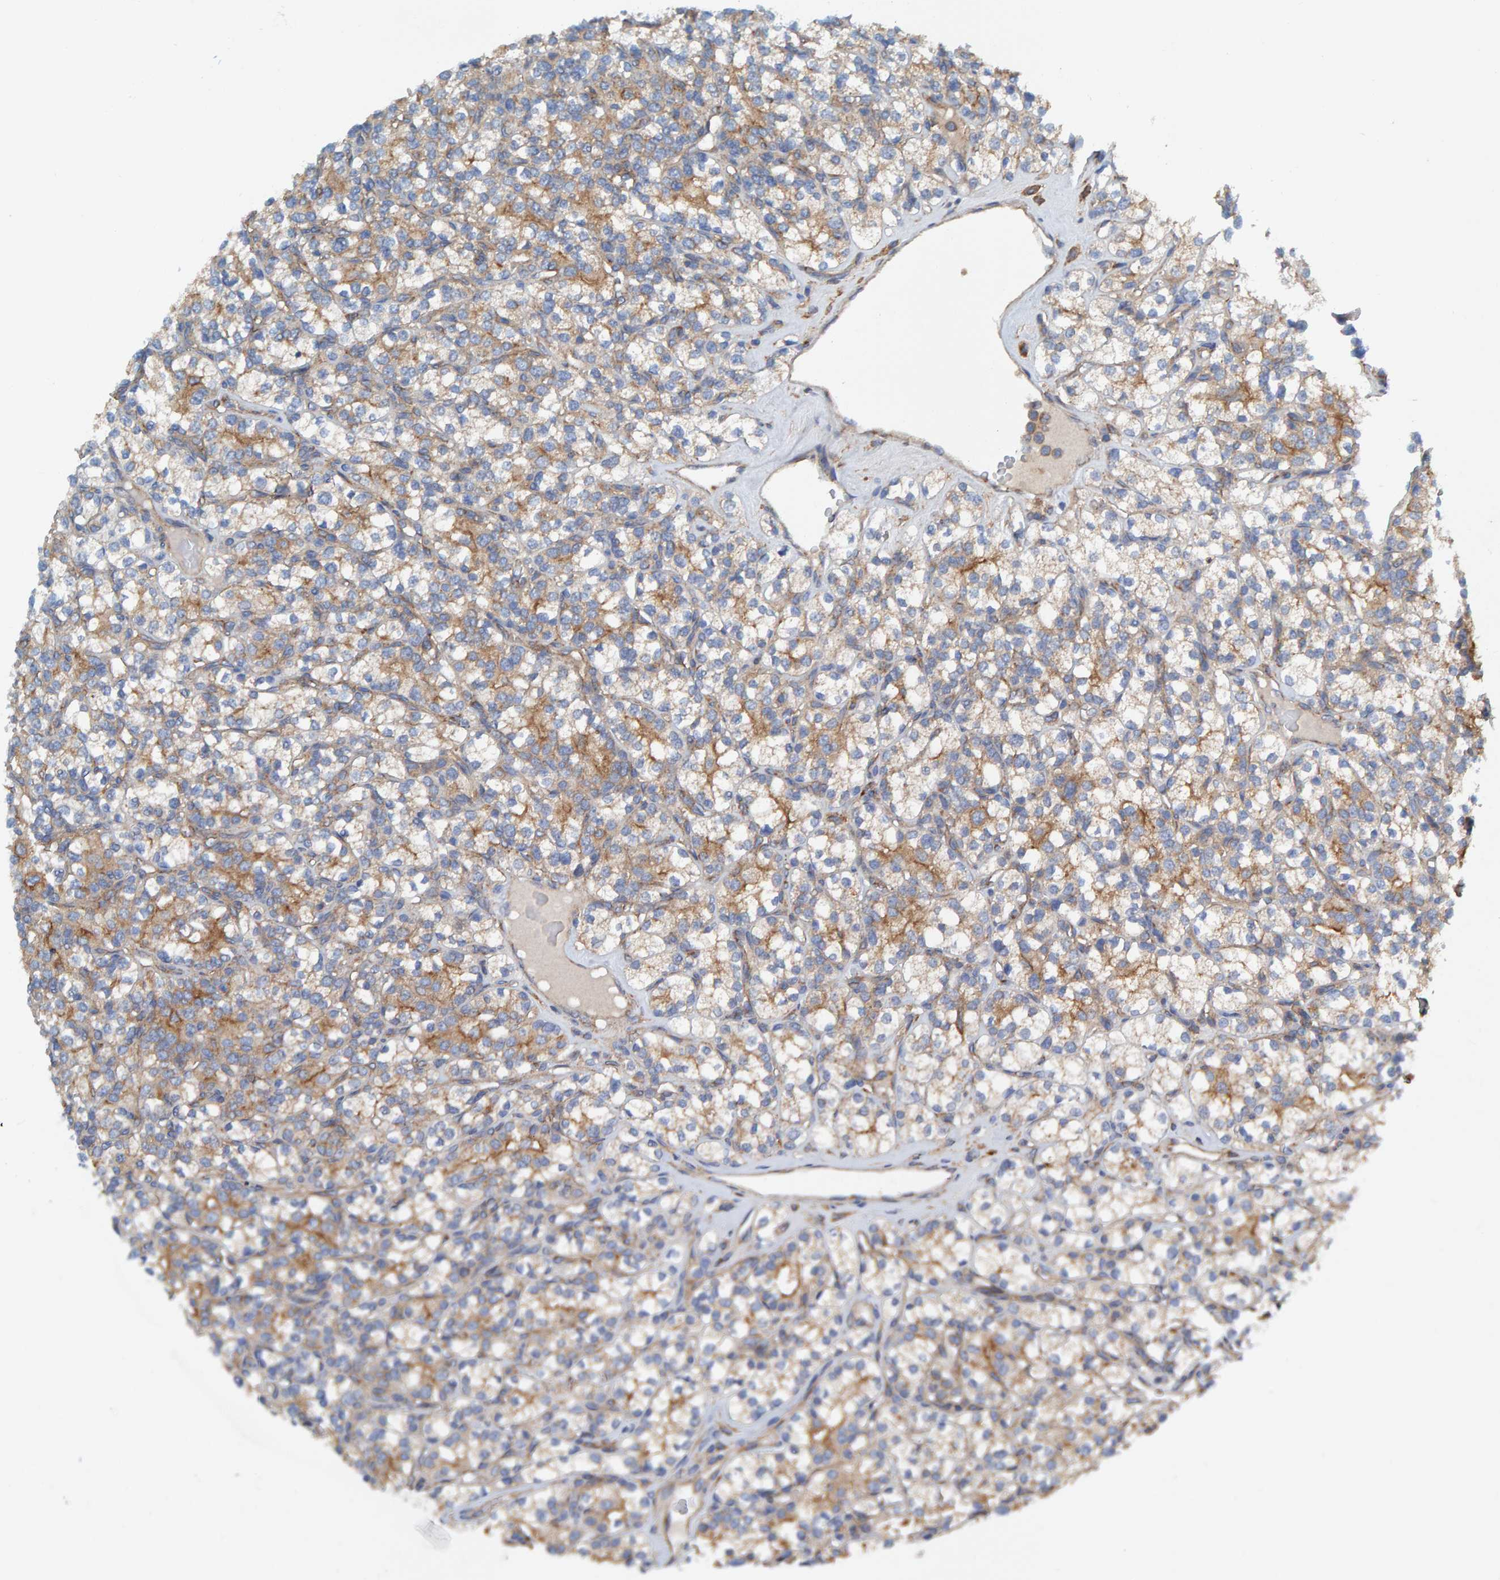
{"staining": {"intensity": "moderate", "quantity": "25%-75%", "location": "cytoplasmic/membranous"}, "tissue": "renal cancer", "cell_type": "Tumor cells", "image_type": "cancer", "snomed": [{"axis": "morphology", "description": "Adenocarcinoma, NOS"}, {"axis": "topography", "description": "Kidney"}], "caption": "Moderate cytoplasmic/membranous staining is seen in approximately 25%-75% of tumor cells in adenocarcinoma (renal).", "gene": "MKLN1", "patient": {"sex": "male", "age": 77}}